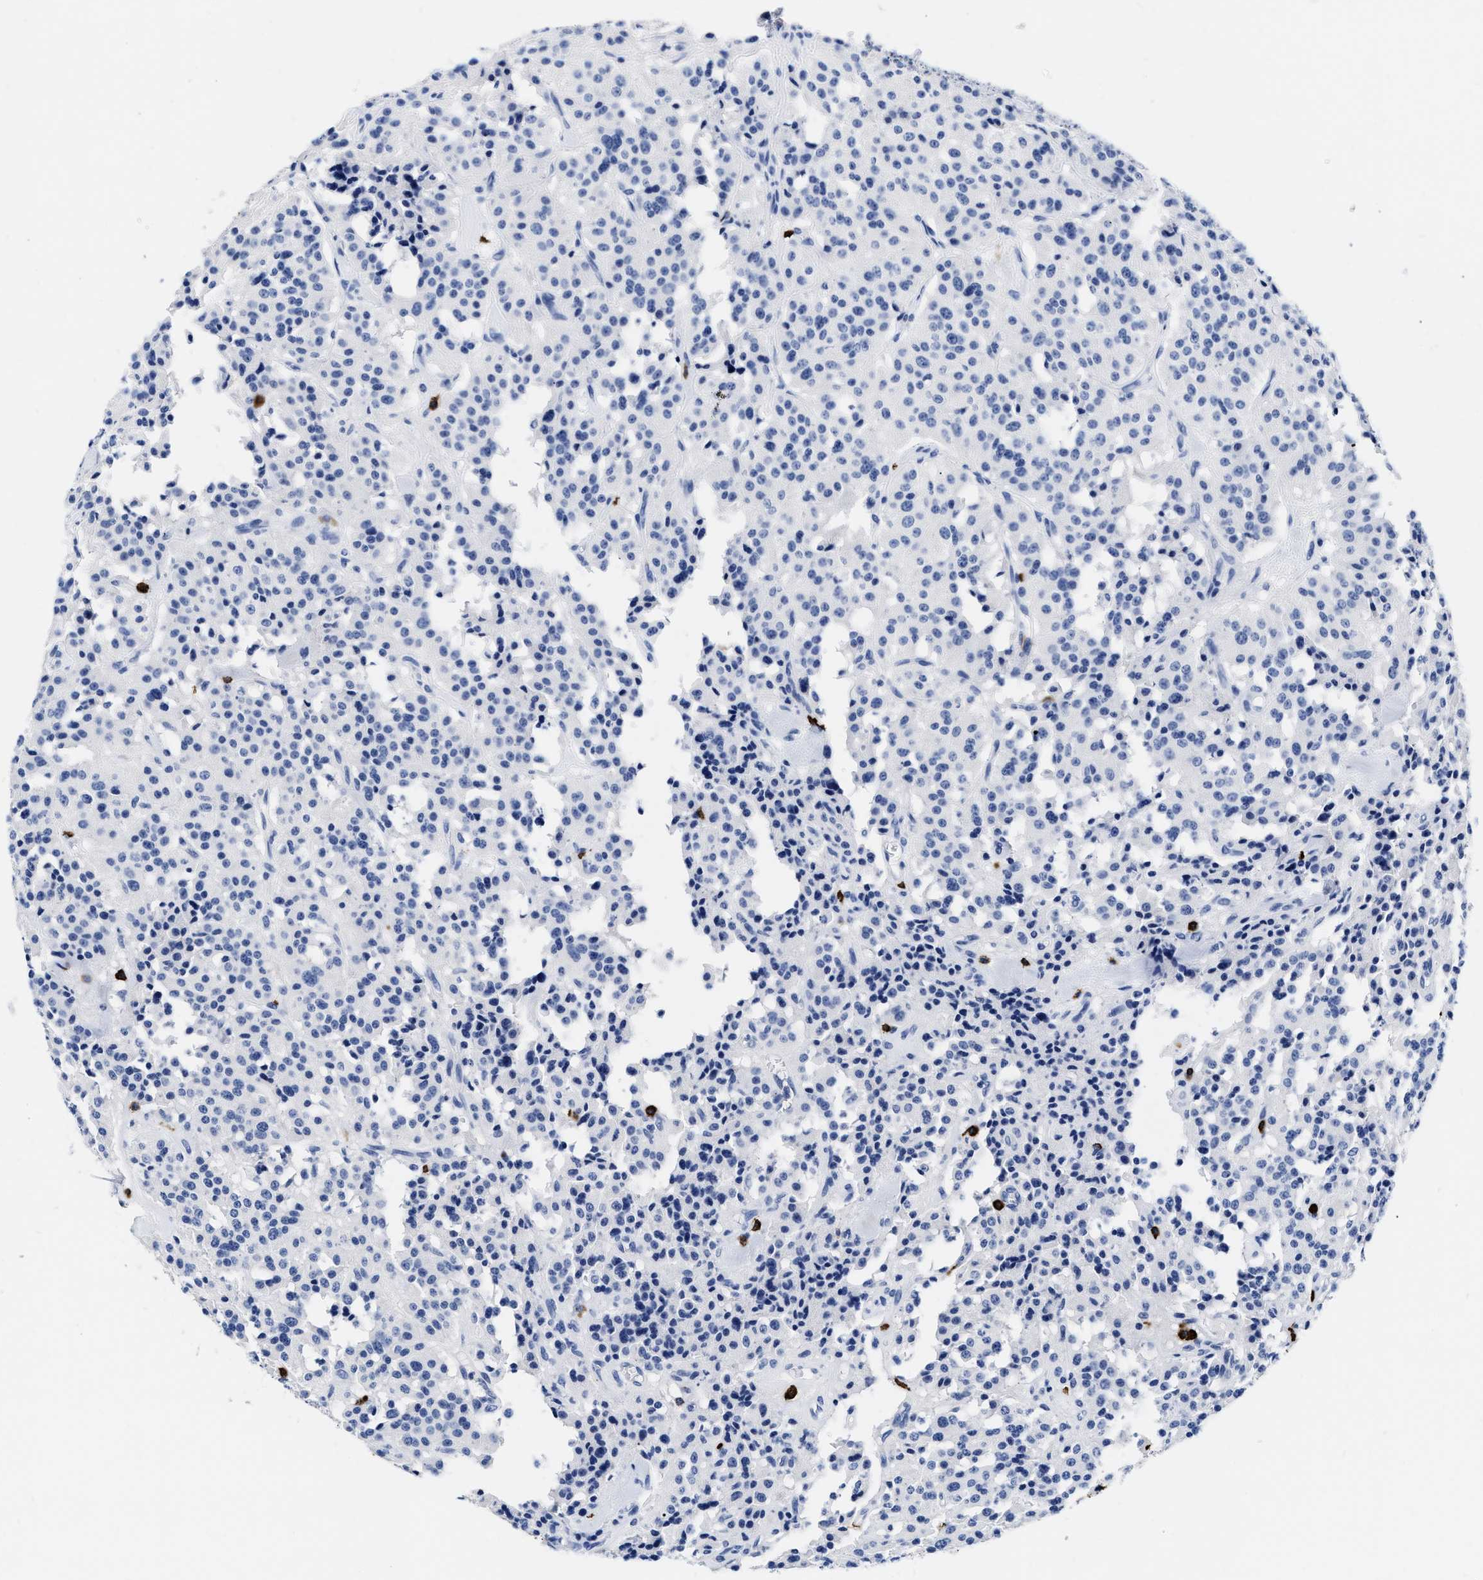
{"staining": {"intensity": "negative", "quantity": "none", "location": "none"}, "tissue": "carcinoid", "cell_type": "Tumor cells", "image_type": "cancer", "snomed": [{"axis": "morphology", "description": "Carcinoid, malignant, NOS"}, {"axis": "topography", "description": "Lung"}], "caption": "Histopathology image shows no significant protein positivity in tumor cells of carcinoid (malignant).", "gene": "CER1", "patient": {"sex": "male", "age": 30}}